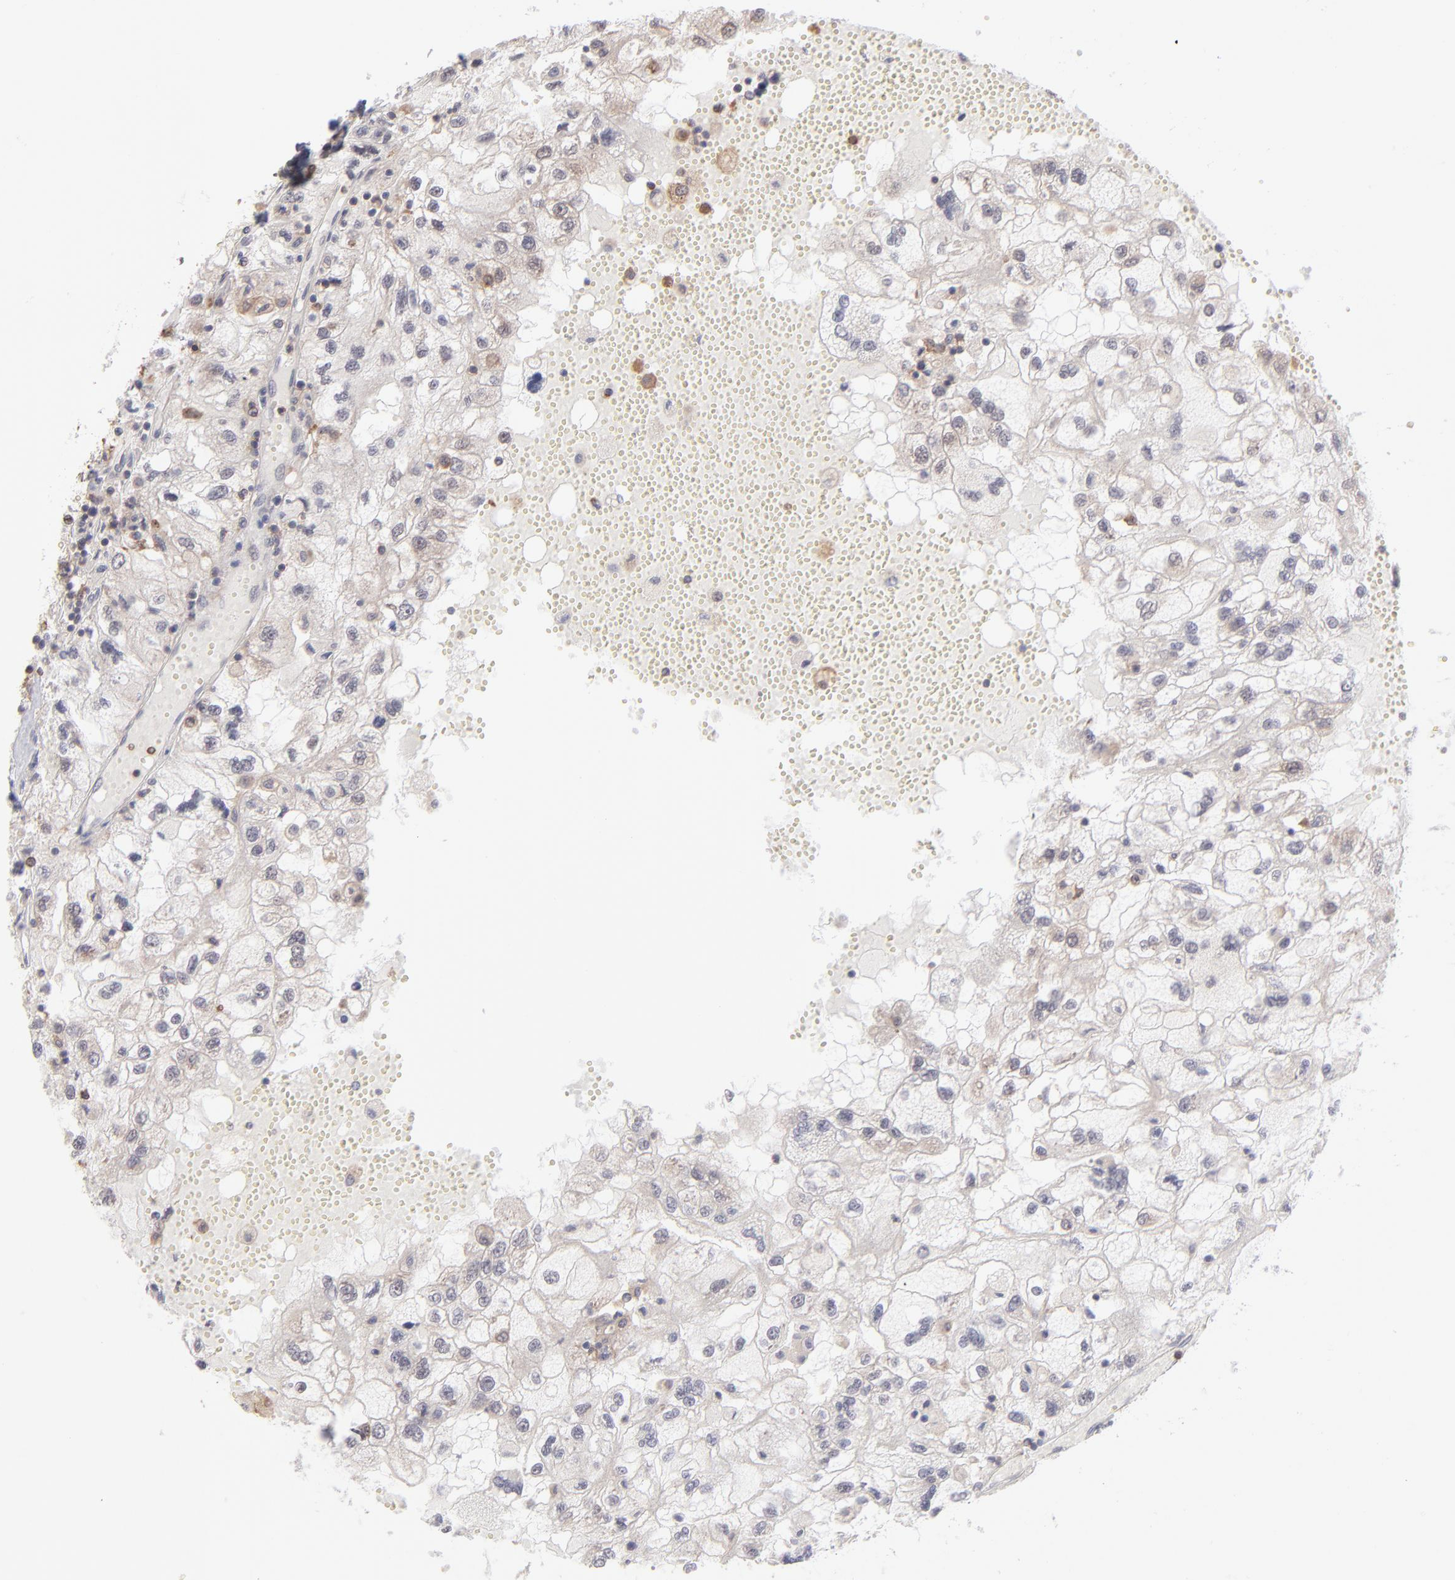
{"staining": {"intensity": "negative", "quantity": "none", "location": "none"}, "tissue": "renal cancer", "cell_type": "Tumor cells", "image_type": "cancer", "snomed": [{"axis": "morphology", "description": "Normal tissue, NOS"}, {"axis": "morphology", "description": "Adenocarcinoma, NOS"}, {"axis": "topography", "description": "Kidney"}], "caption": "Immunohistochemical staining of renal adenocarcinoma reveals no significant staining in tumor cells.", "gene": "OAS1", "patient": {"sex": "male", "age": 71}}